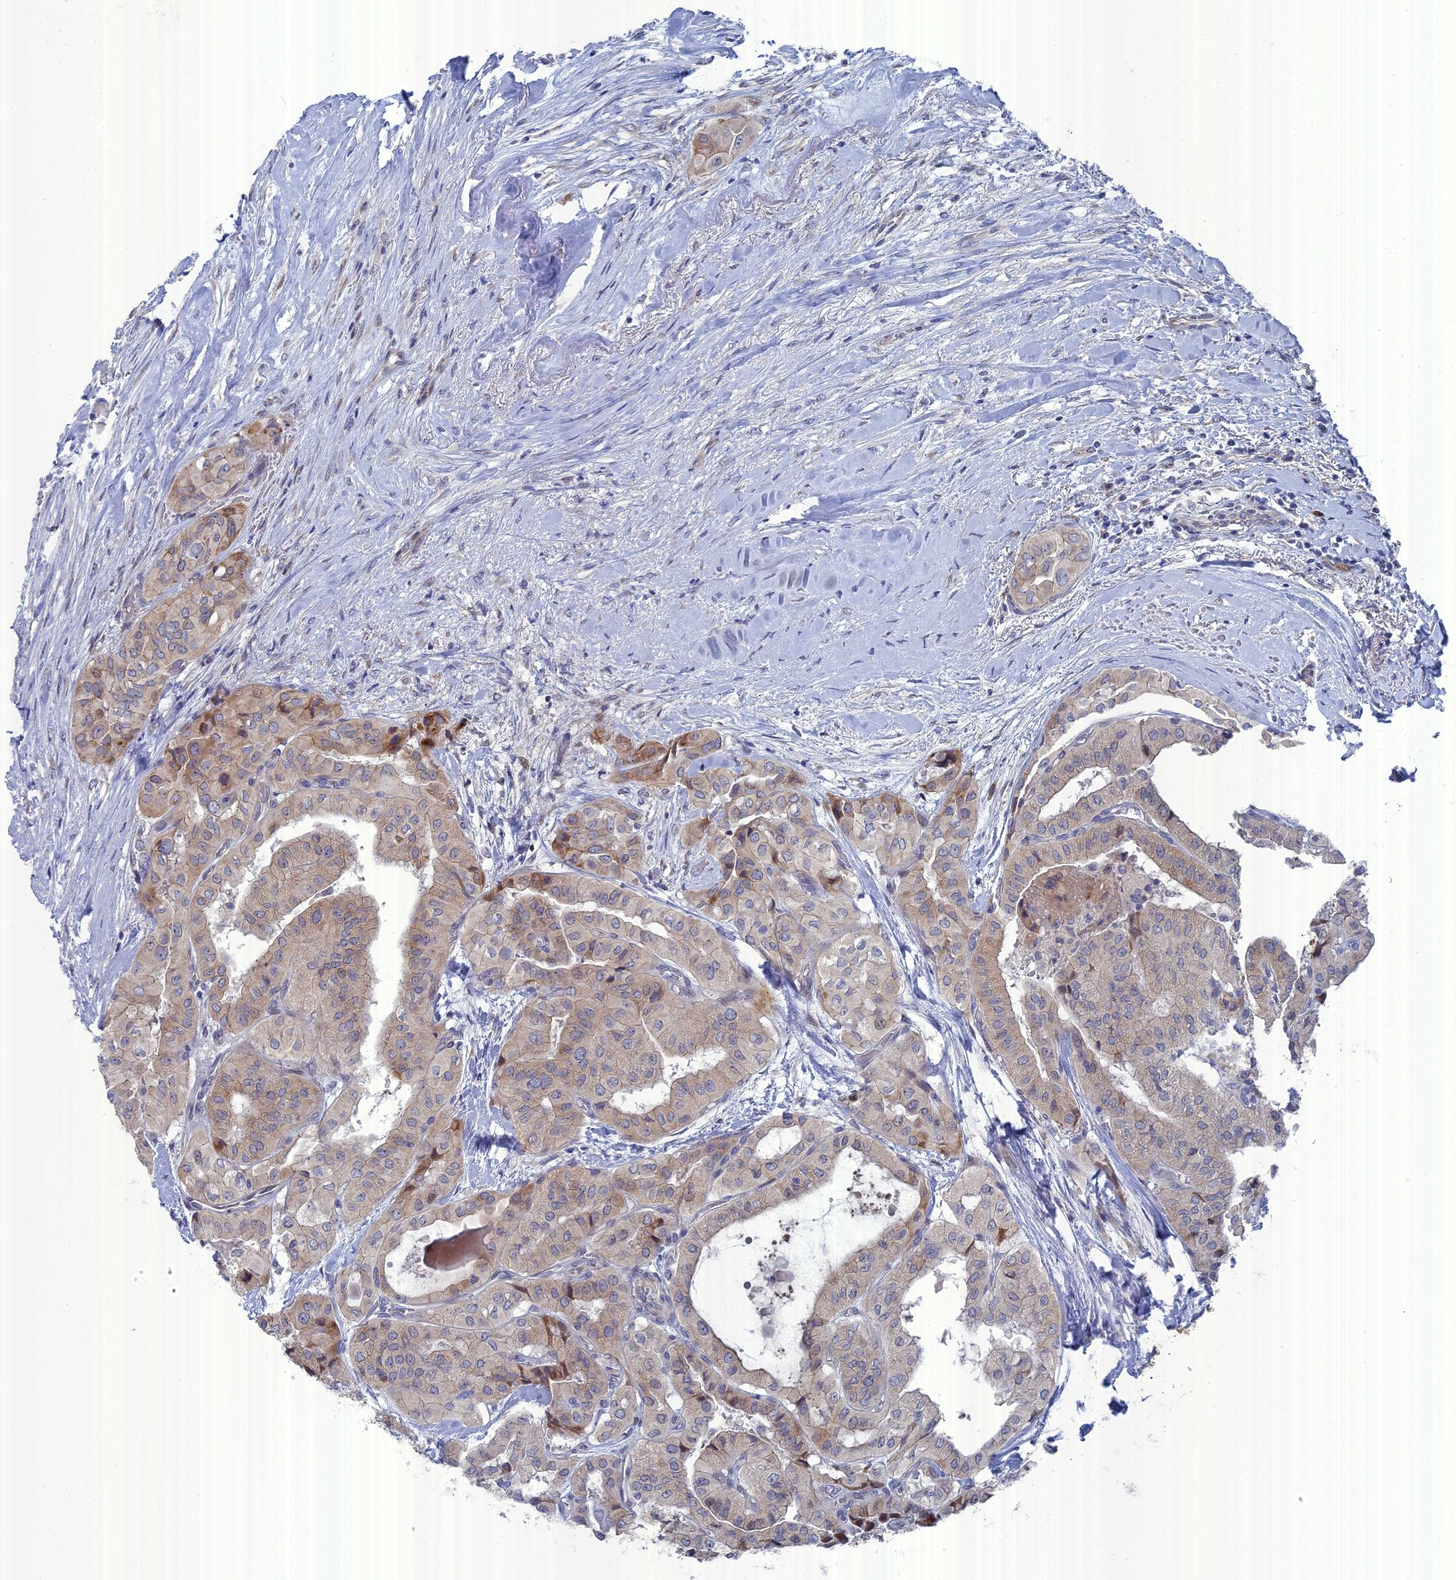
{"staining": {"intensity": "moderate", "quantity": "<25%", "location": "cytoplasmic/membranous"}, "tissue": "thyroid cancer", "cell_type": "Tumor cells", "image_type": "cancer", "snomed": [{"axis": "morphology", "description": "Papillary adenocarcinoma, NOS"}, {"axis": "topography", "description": "Thyroid gland"}], "caption": "Thyroid cancer (papillary adenocarcinoma) stained with a brown dye demonstrates moderate cytoplasmic/membranous positive staining in about <25% of tumor cells.", "gene": "TMEM161A", "patient": {"sex": "female", "age": 59}}